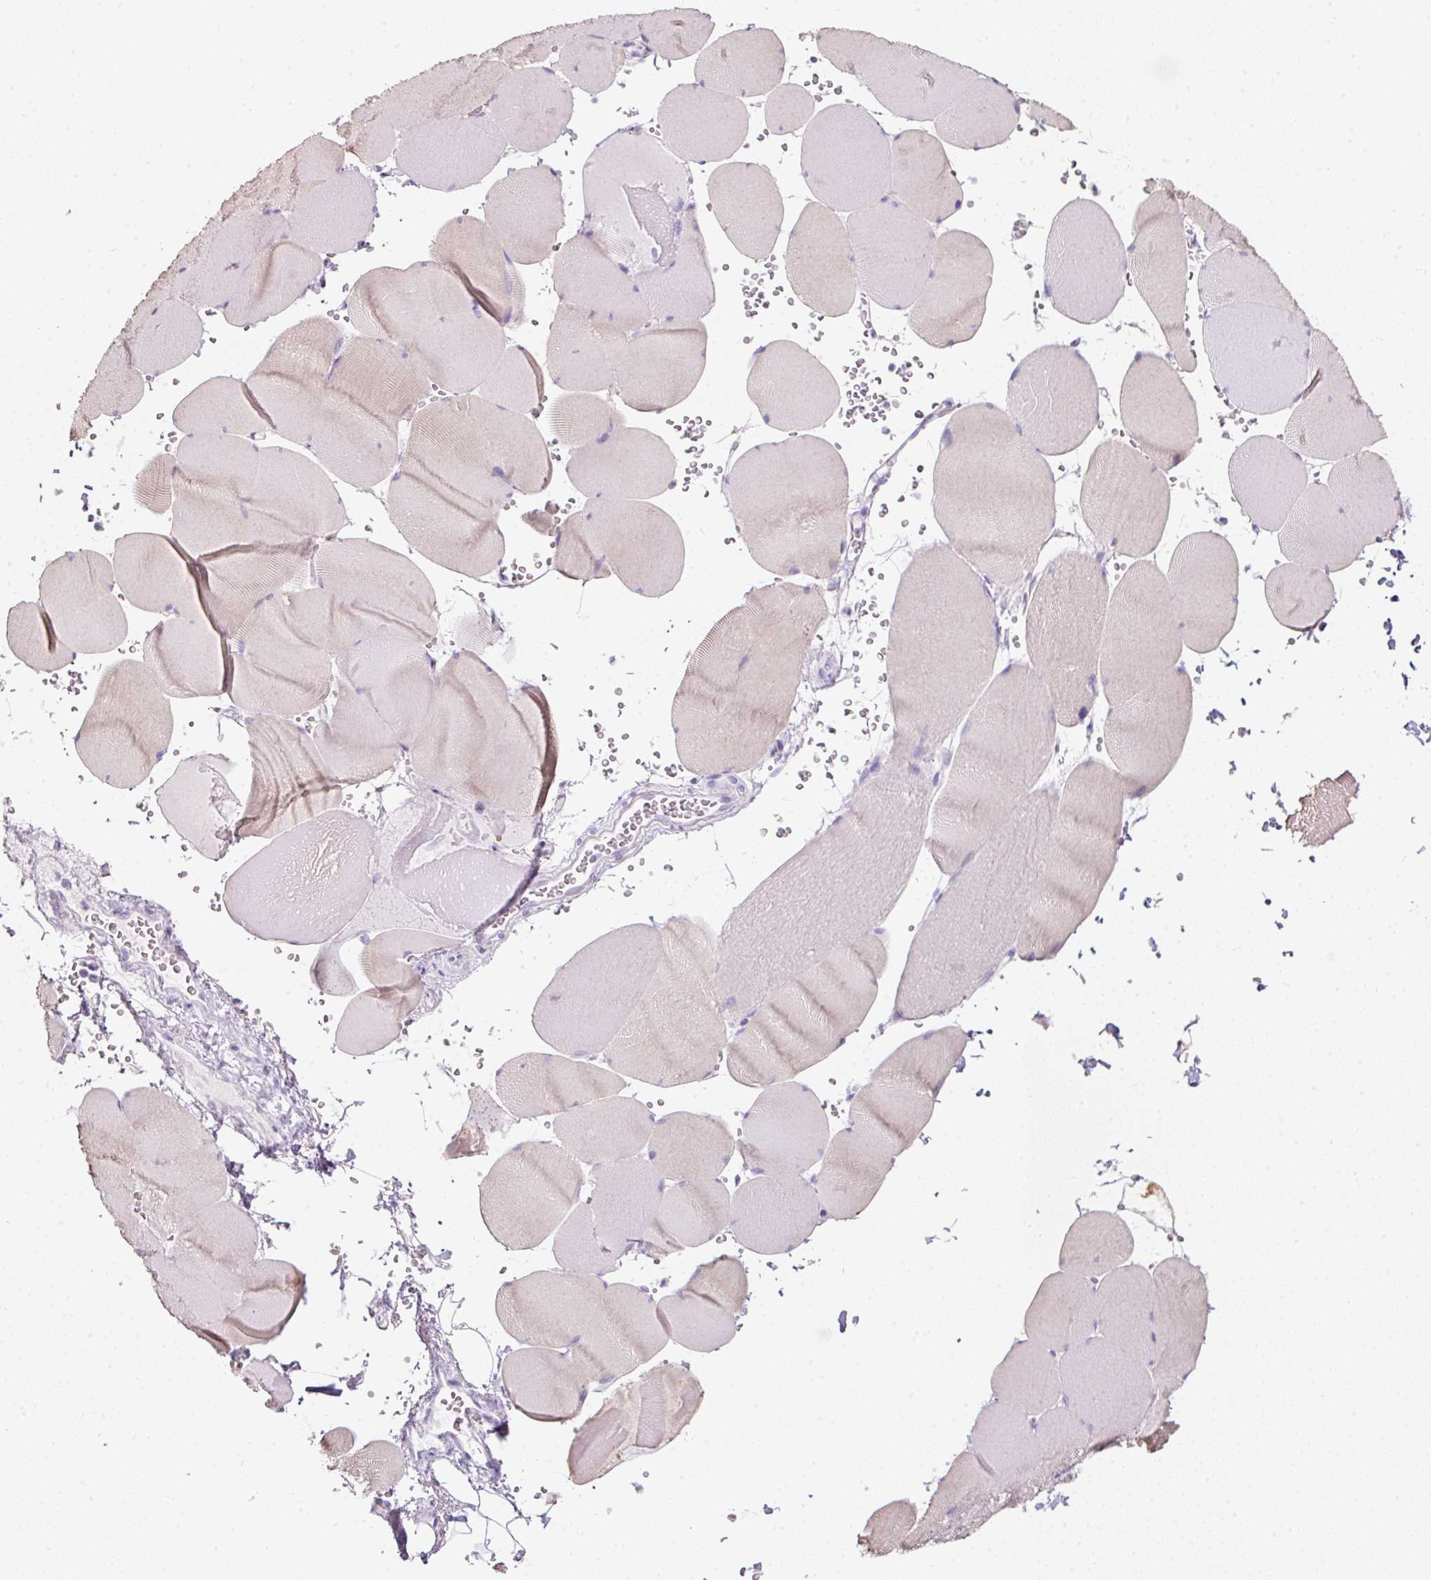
{"staining": {"intensity": "negative", "quantity": "none", "location": "none"}, "tissue": "skeletal muscle", "cell_type": "Myocytes", "image_type": "normal", "snomed": [{"axis": "morphology", "description": "Normal tissue, NOS"}, {"axis": "topography", "description": "Skeletal muscle"}, {"axis": "topography", "description": "Head-Neck"}], "caption": "Immunohistochemical staining of normal skeletal muscle exhibits no significant positivity in myocytes.", "gene": "SLC2A2", "patient": {"sex": "male", "age": 66}}